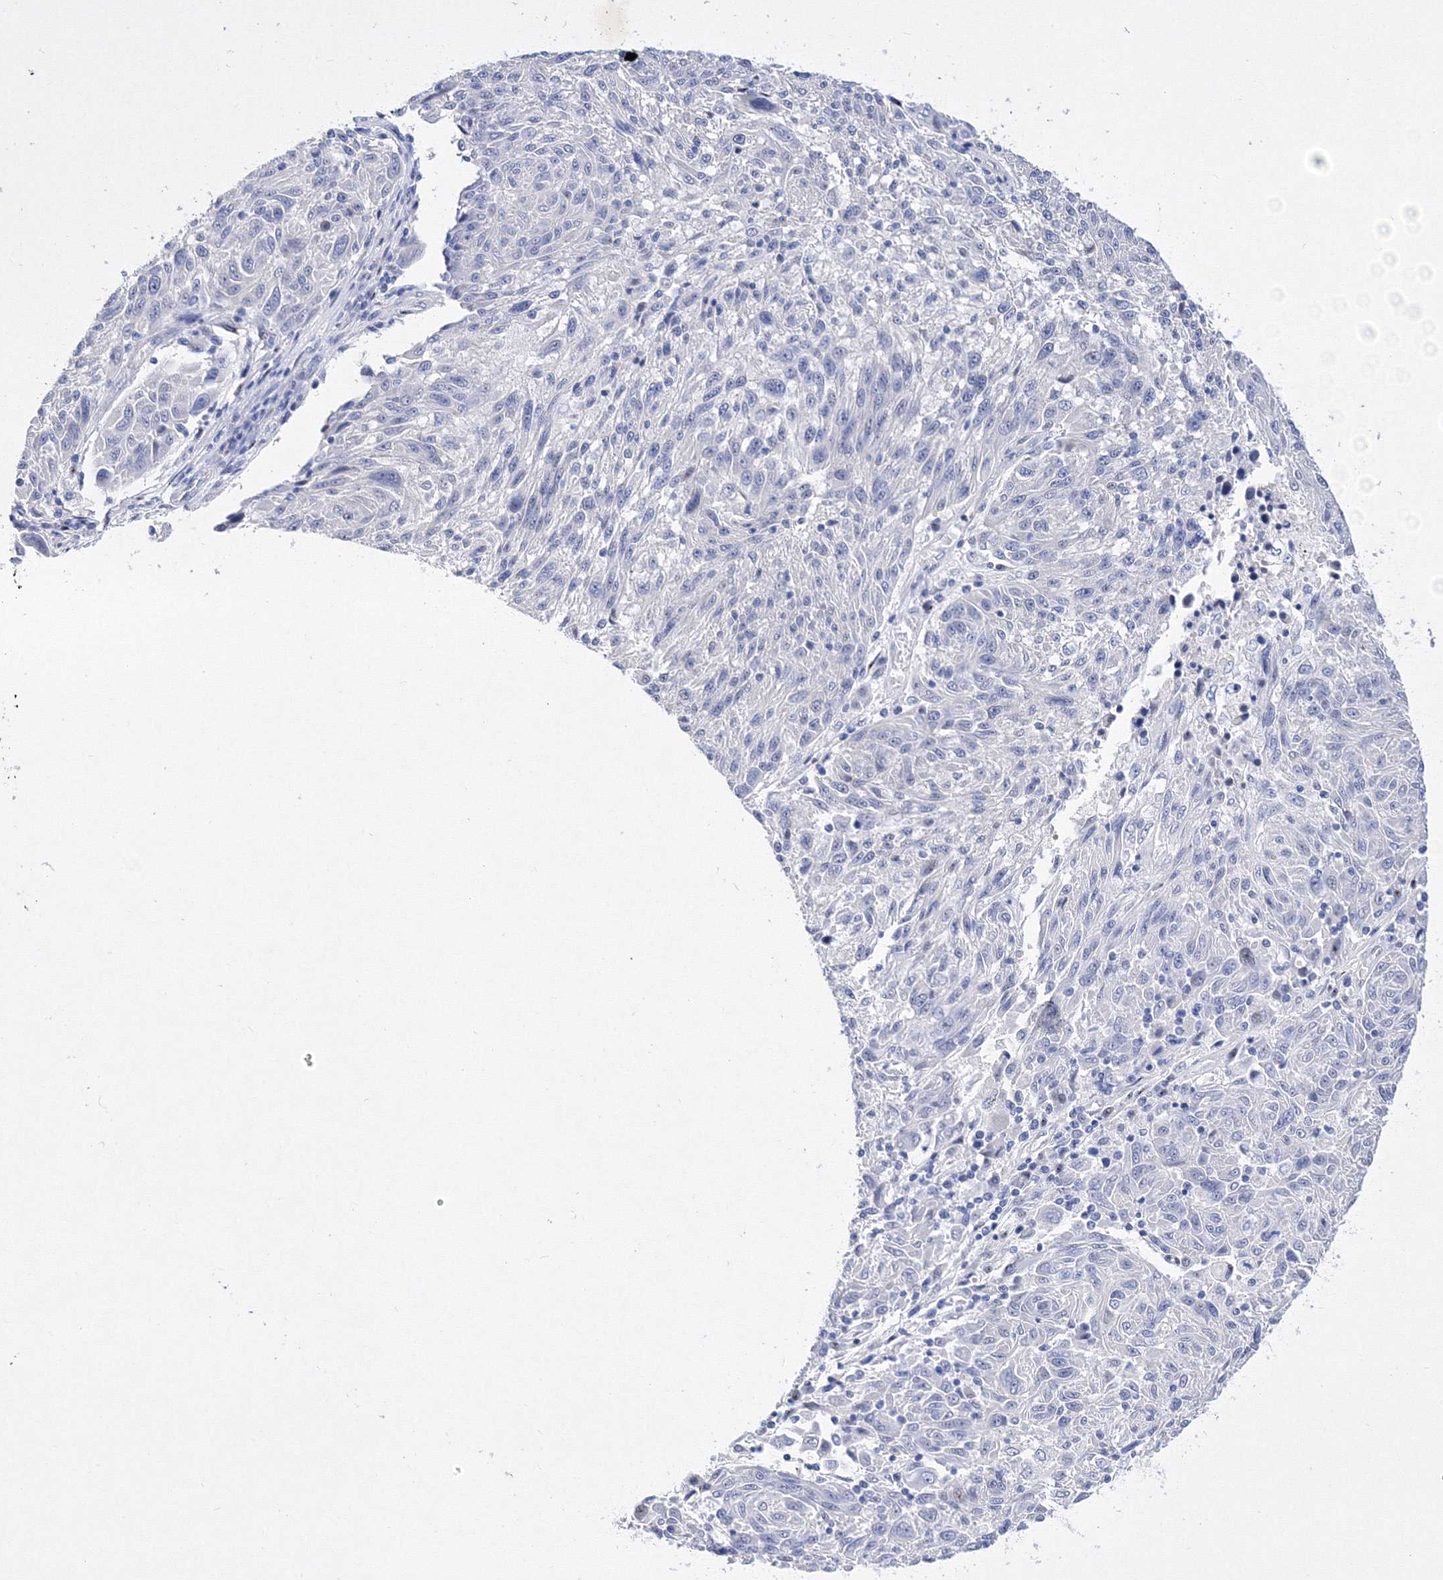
{"staining": {"intensity": "negative", "quantity": "none", "location": "none"}, "tissue": "melanoma", "cell_type": "Tumor cells", "image_type": "cancer", "snomed": [{"axis": "morphology", "description": "Malignant melanoma, NOS"}, {"axis": "topography", "description": "Skin"}], "caption": "This is a photomicrograph of immunohistochemistry (IHC) staining of malignant melanoma, which shows no positivity in tumor cells. (Brightfield microscopy of DAB immunohistochemistry at high magnification).", "gene": "GPN1", "patient": {"sex": "male", "age": 53}}